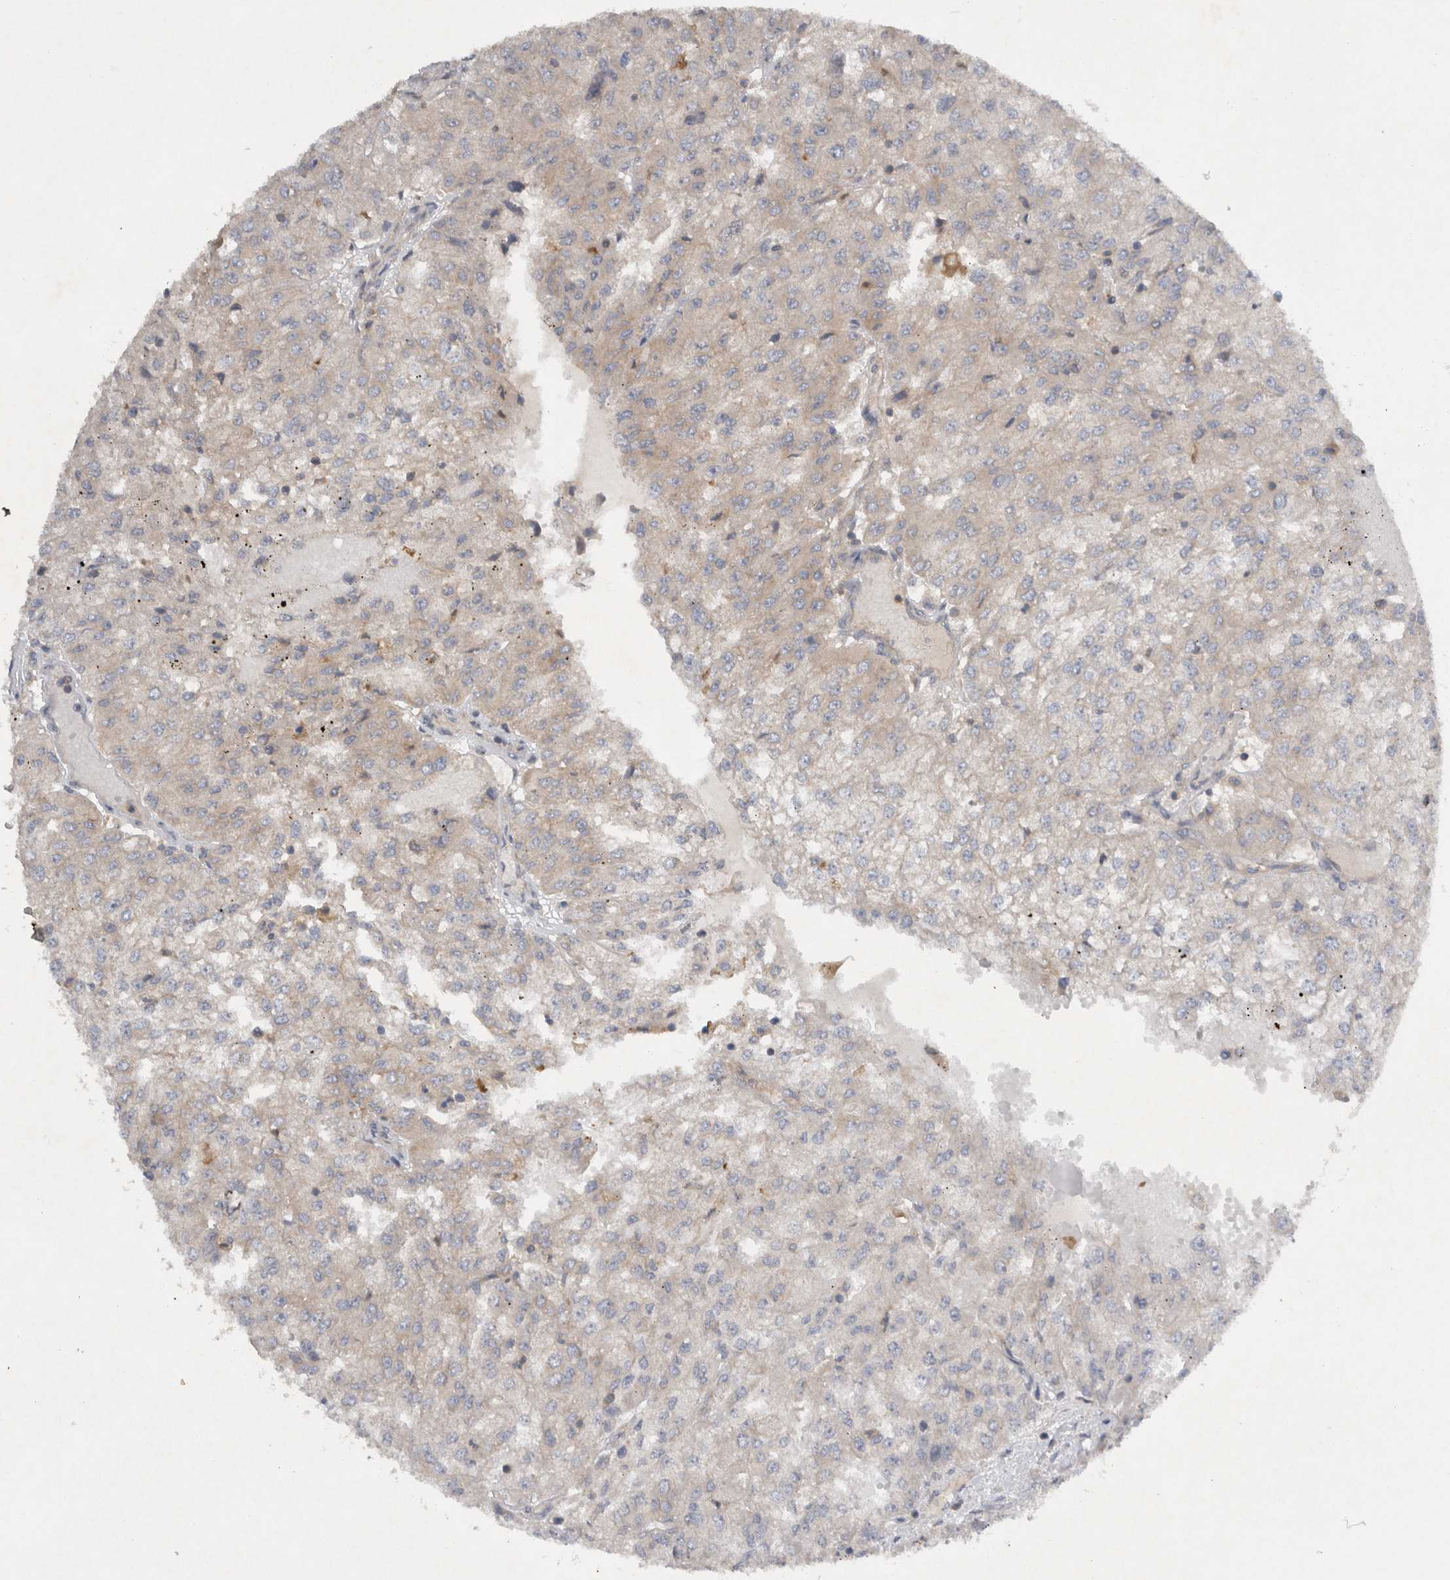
{"staining": {"intensity": "negative", "quantity": "none", "location": "none"}, "tissue": "renal cancer", "cell_type": "Tumor cells", "image_type": "cancer", "snomed": [{"axis": "morphology", "description": "Adenocarcinoma, NOS"}, {"axis": "topography", "description": "Kidney"}], "caption": "The image reveals no significant positivity in tumor cells of renal cancer. The staining is performed using DAB brown chromogen with nuclei counter-stained in using hematoxylin.", "gene": "SCARA5", "patient": {"sex": "female", "age": 54}}